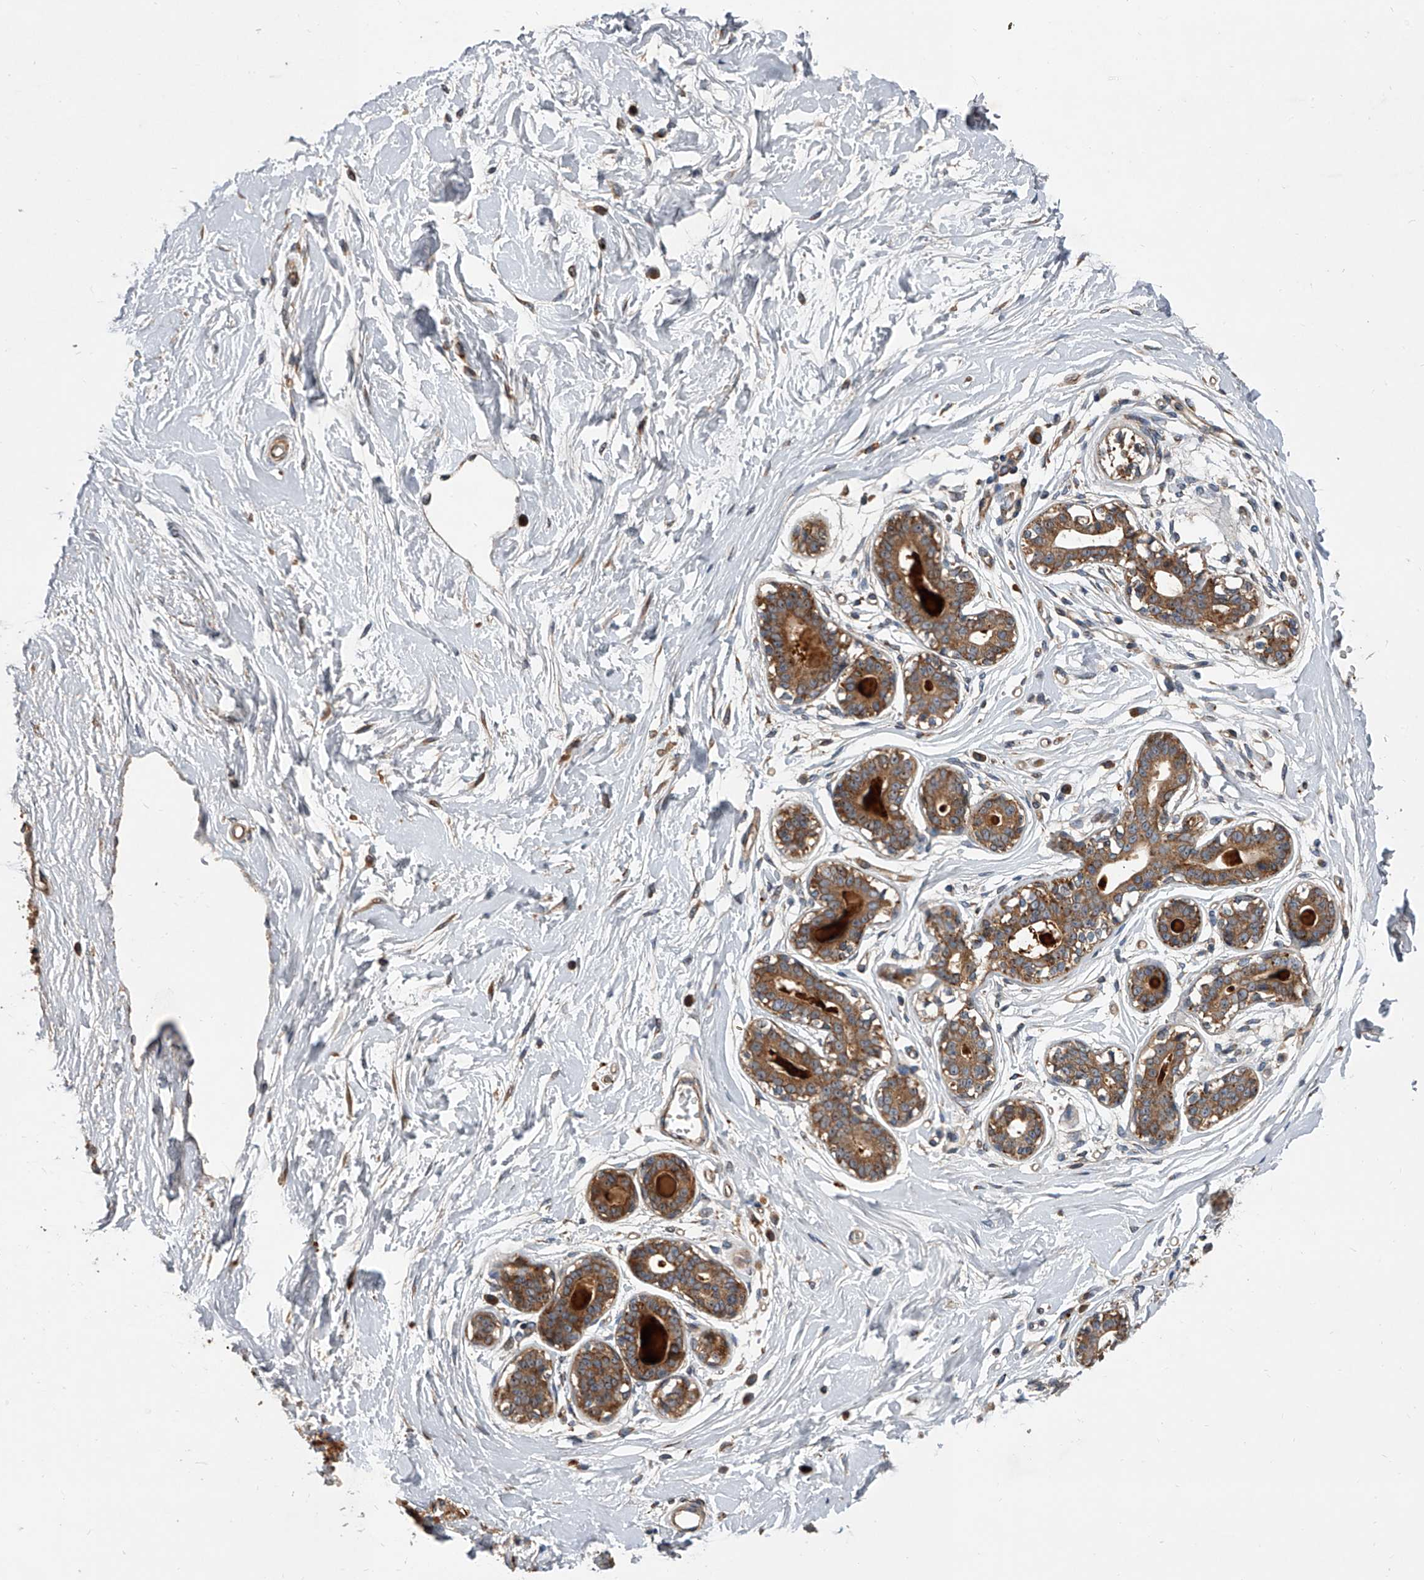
{"staining": {"intensity": "strong", "quantity": ">75%", "location": "cytoplasmic/membranous"}, "tissue": "breast", "cell_type": "Glandular cells", "image_type": "normal", "snomed": [{"axis": "morphology", "description": "Normal tissue, NOS"}, {"axis": "topography", "description": "Breast"}], "caption": "Immunohistochemical staining of unremarkable breast shows strong cytoplasmic/membranous protein staining in approximately >75% of glandular cells. Immunohistochemistry (ihc) stains the protein in brown and the nuclei are stained blue.", "gene": "USP47", "patient": {"sex": "female", "age": 45}}